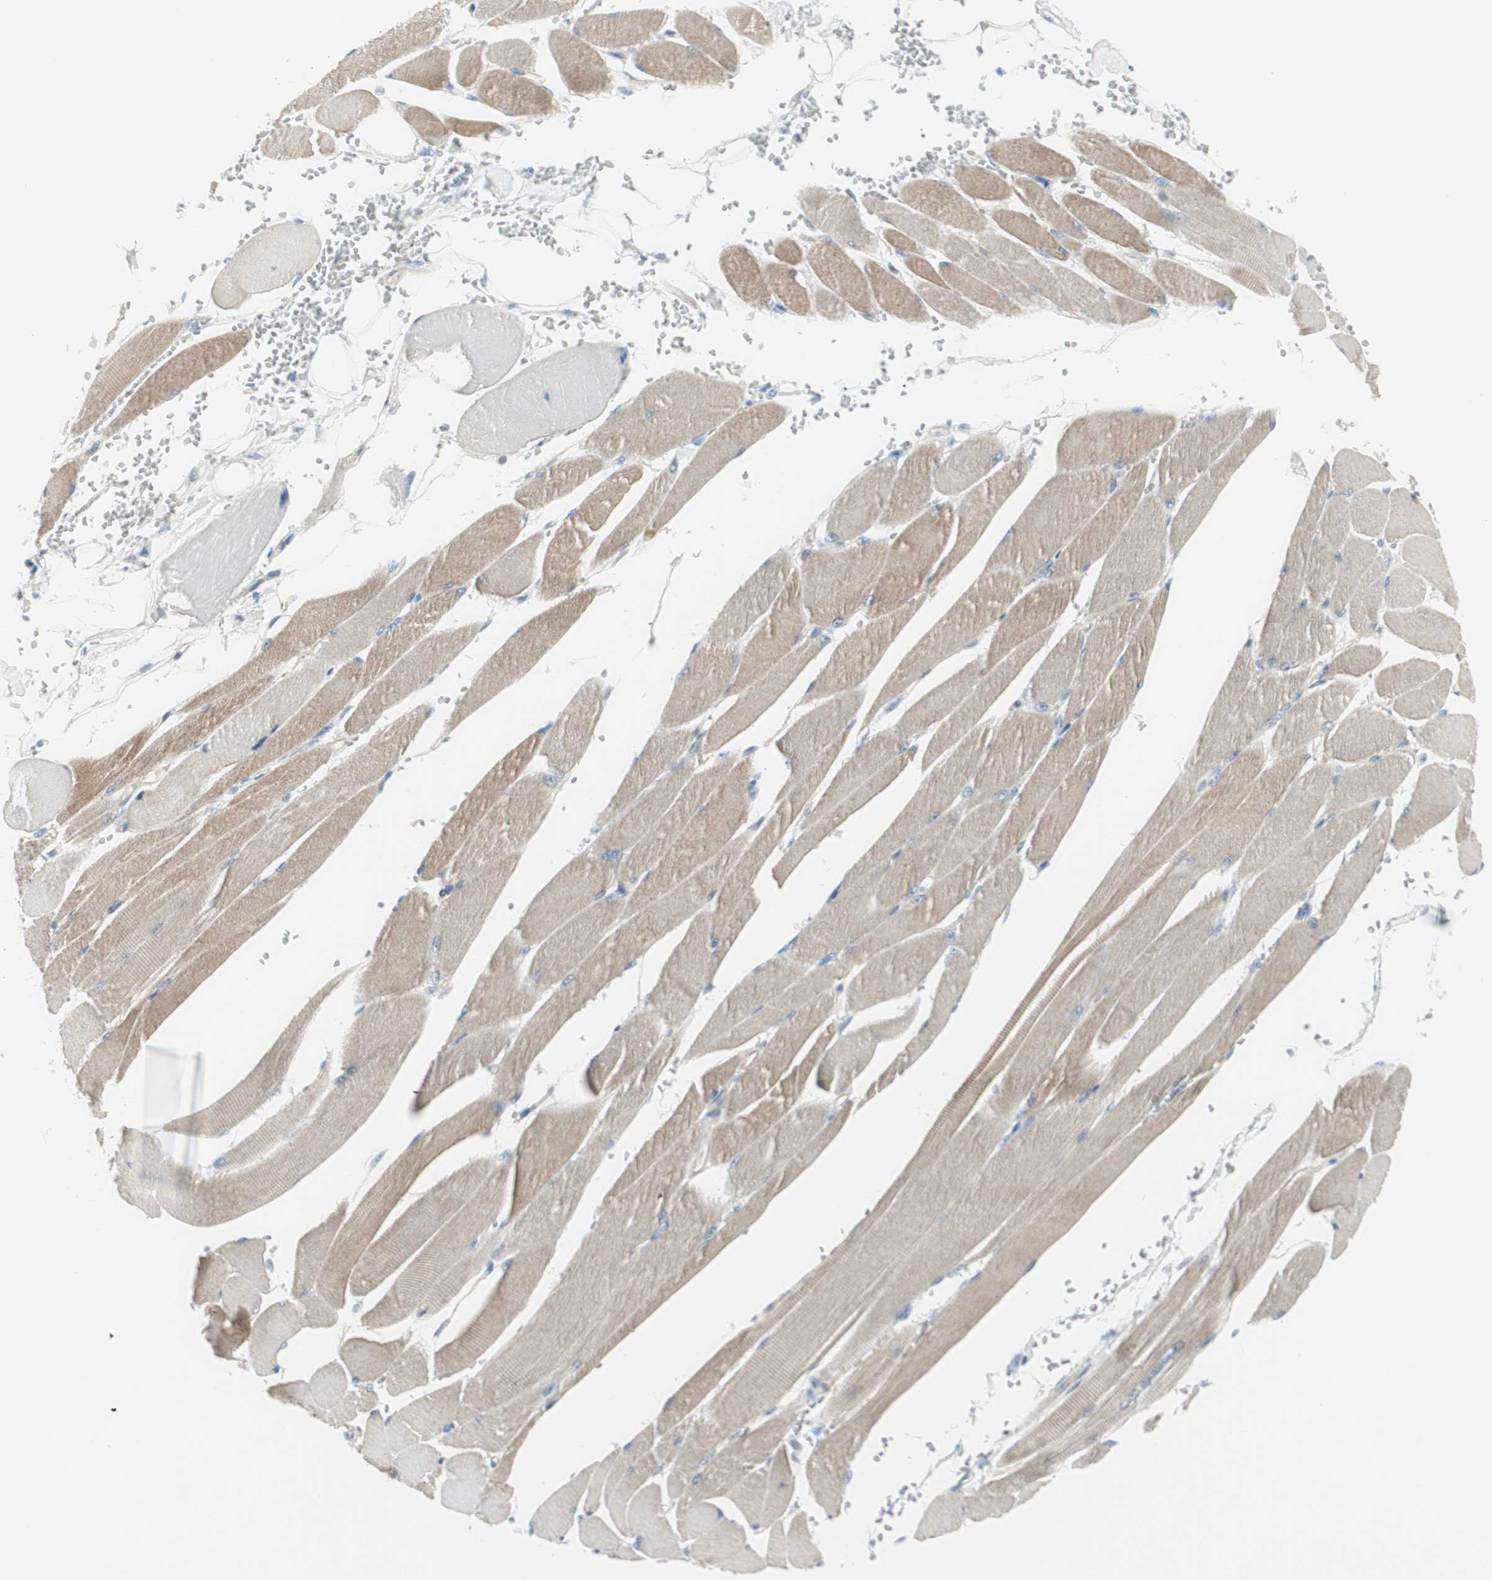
{"staining": {"intensity": "moderate", "quantity": ">75%", "location": "cytoplasmic/membranous"}, "tissue": "skeletal muscle", "cell_type": "Myocytes", "image_type": "normal", "snomed": [{"axis": "morphology", "description": "Normal tissue, NOS"}, {"axis": "topography", "description": "Skeletal muscle"}, {"axis": "topography", "description": "Oral tissue"}, {"axis": "topography", "description": "Peripheral nerve tissue"}], "caption": "Approximately >75% of myocytes in benign skeletal muscle display moderate cytoplasmic/membranous protein positivity as visualized by brown immunohistochemical staining.", "gene": "CDHR5", "patient": {"sex": "female", "age": 84}}